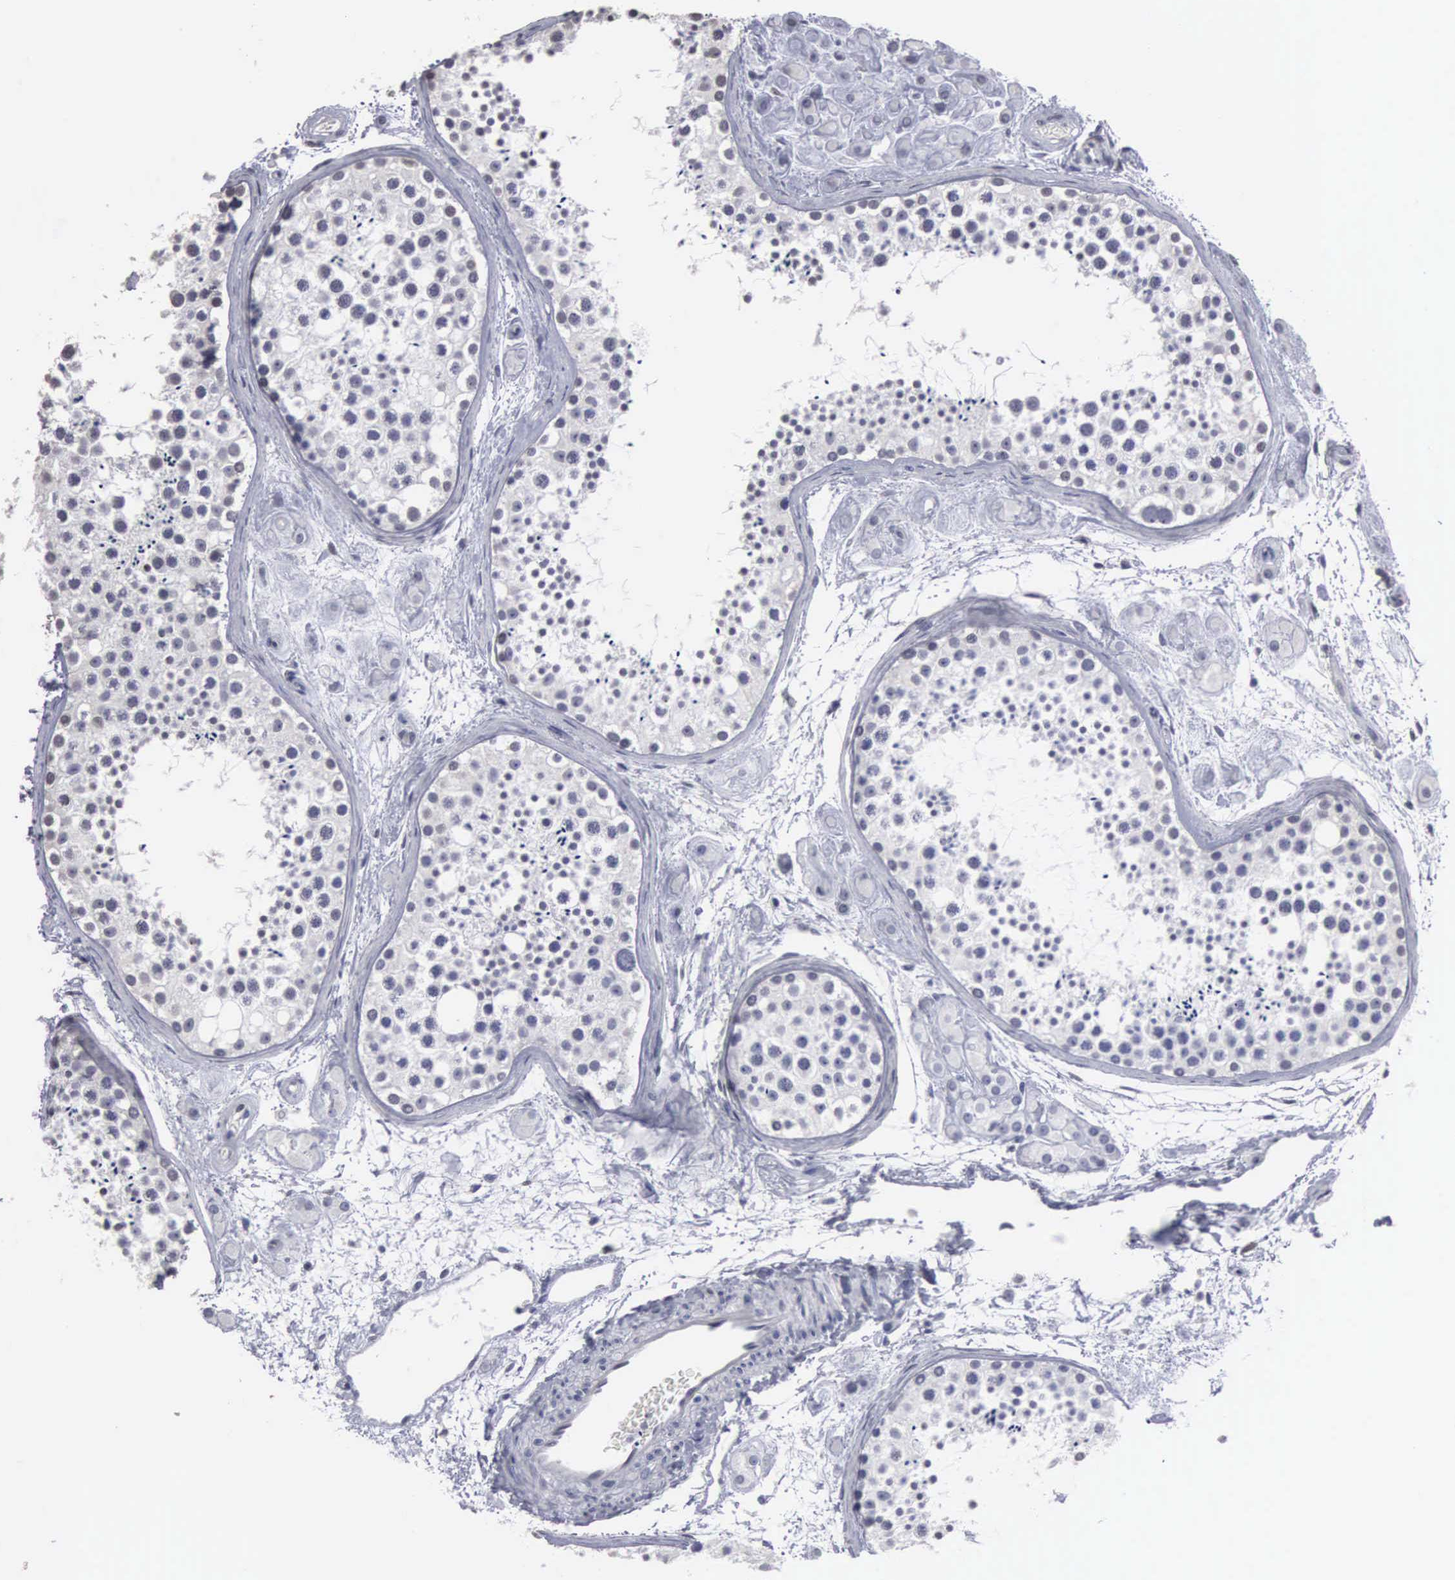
{"staining": {"intensity": "weak", "quantity": "<25%", "location": "nuclear"}, "tissue": "testis", "cell_type": "Cells in seminiferous ducts", "image_type": "normal", "snomed": [{"axis": "morphology", "description": "Normal tissue, NOS"}, {"axis": "topography", "description": "Testis"}], "caption": "This is a histopathology image of immunohistochemistry (IHC) staining of unremarkable testis, which shows no expression in cells in seminiferous ducts.", "gene": "UPB1", "patient": {"sex": "male", "age": 38}}